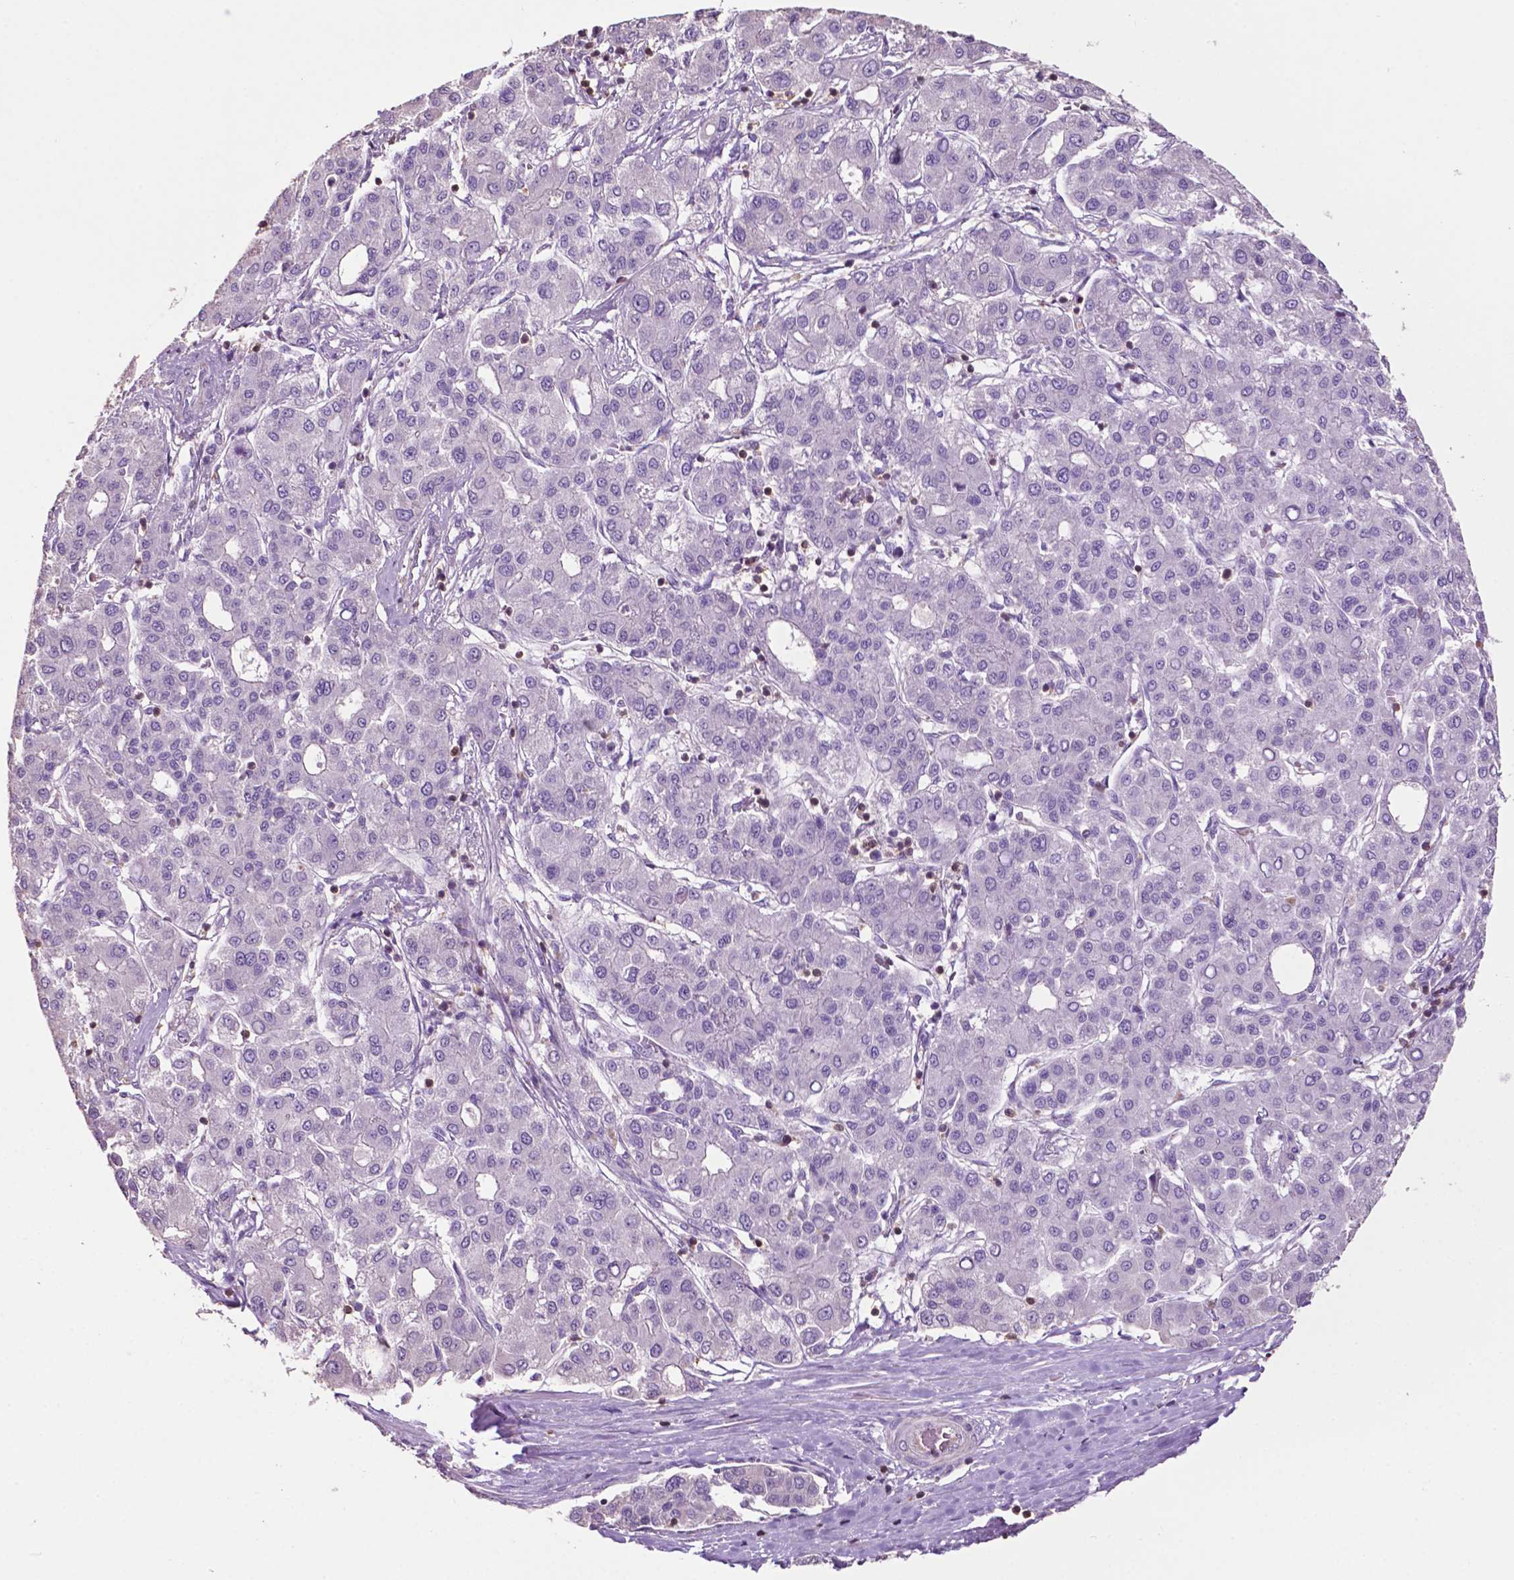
{"staining": {"intensity": "negative", "quantity": "none", "location": "none"}, "tissue": "liver cancer", "cell_type": "Tumor cells", "image_type": "cancer", "snomed": [{"axis": "morphology", "description": "Carcinoma, Hepatocellular, NOS"}, {"axis": "topography", "description": "Liver"}], "caption": "IHC of liver hepatocellular carcinoma demonstrates no positivity in tumor cells.", "gene": "TBC1D10C", "patient": {"sex": "male", "age": 65}}